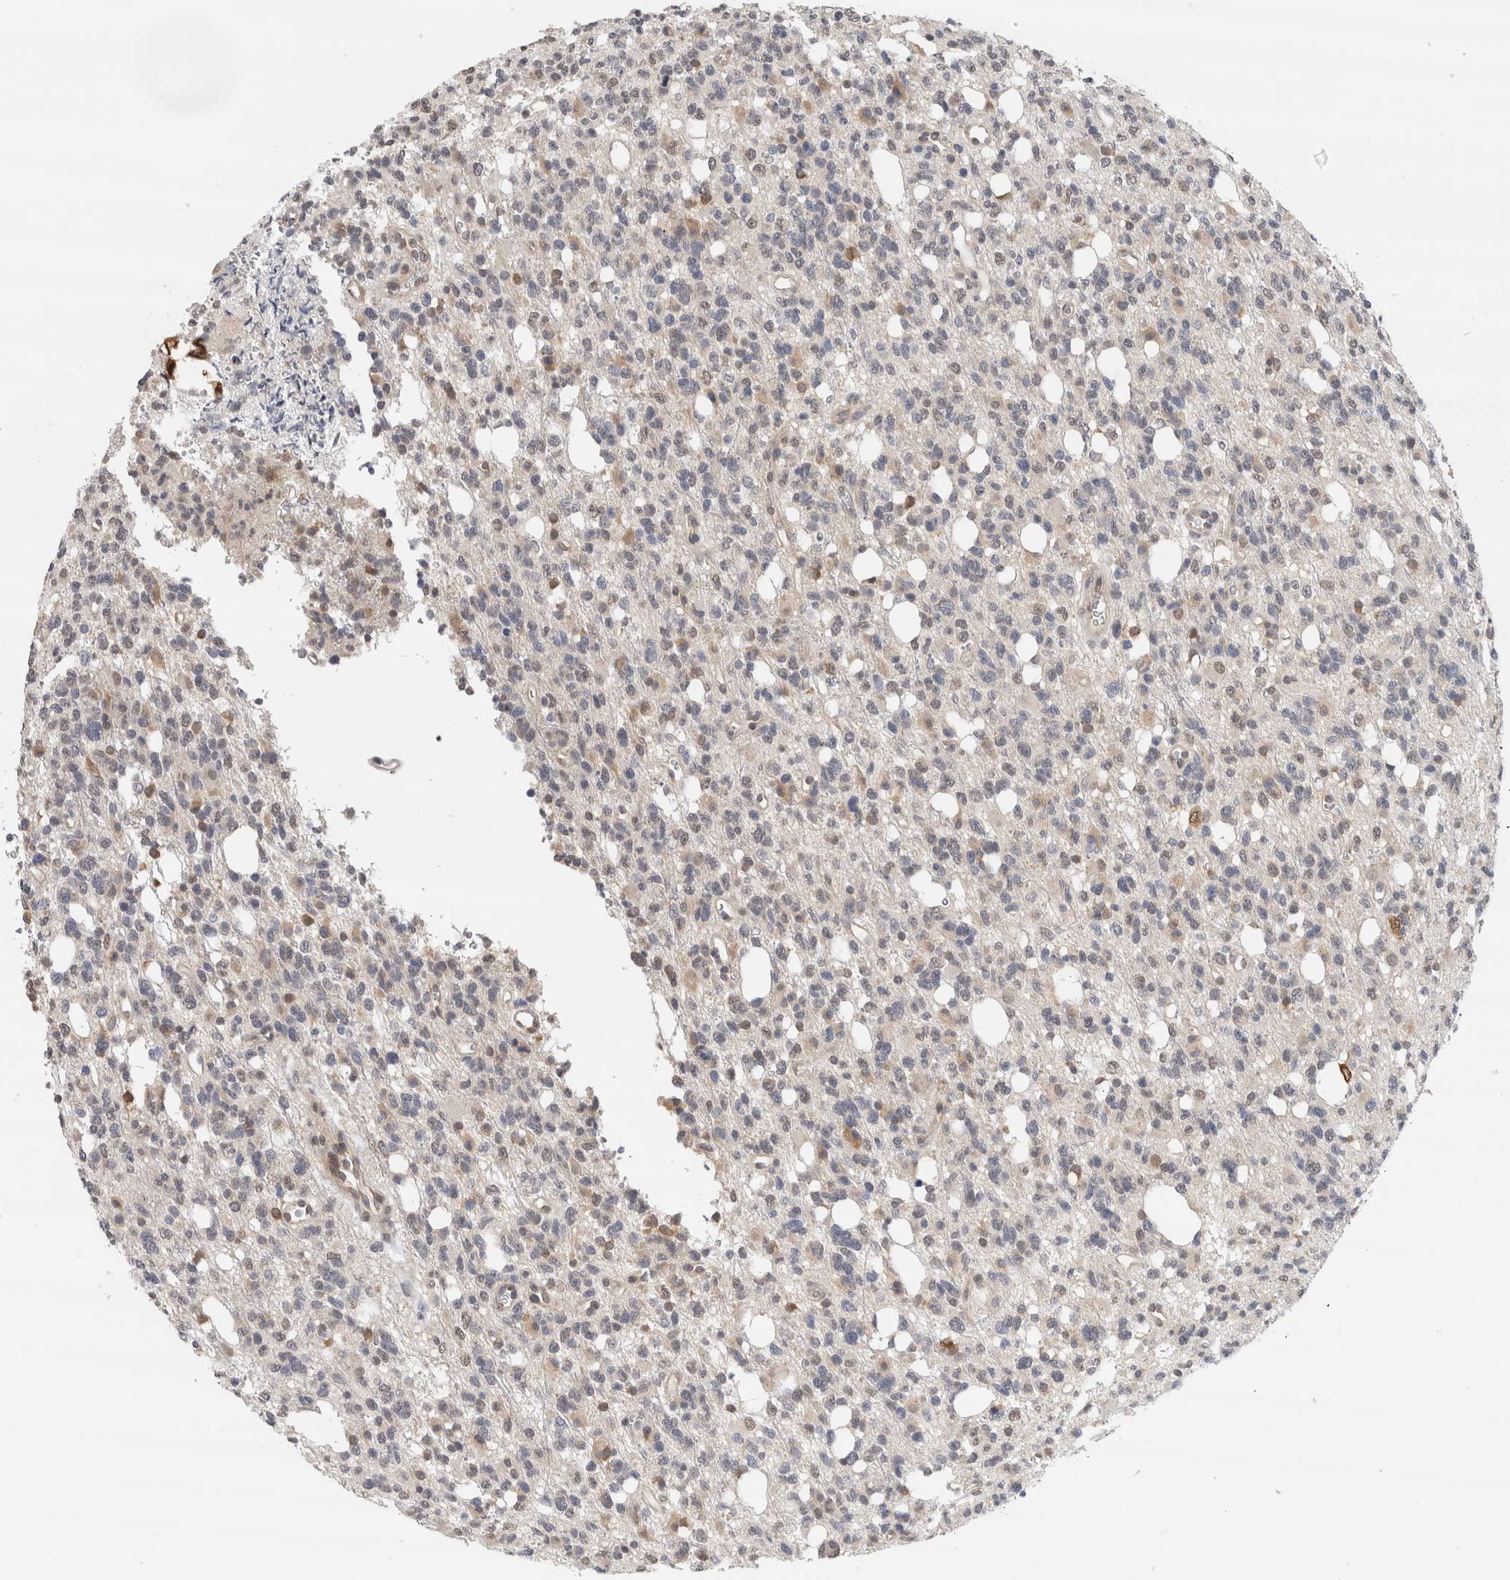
{"staining": {"intensity": "weak", "quantity": "<25%", "location": "cytoplasmic/membranous,nuclear"}, "tissue": "glioma", "cell_type": "Tumor cells", "image_type": "cancer", "snomed": [{"axis": "morphology", "description": "Glioma, malignant, High grade"}, {"axis": "topography", "description": "Brain"}], "caption": "Tumor cells show no significant protein staining in malignant glioma (high-grade). (Stains: DAB IHC with hematoxylin counter stain, Microscopy: brightfield microscopy at high magnification).", "gene": "EIF4G3", "patient": {"sex": "female", "age": 62}}